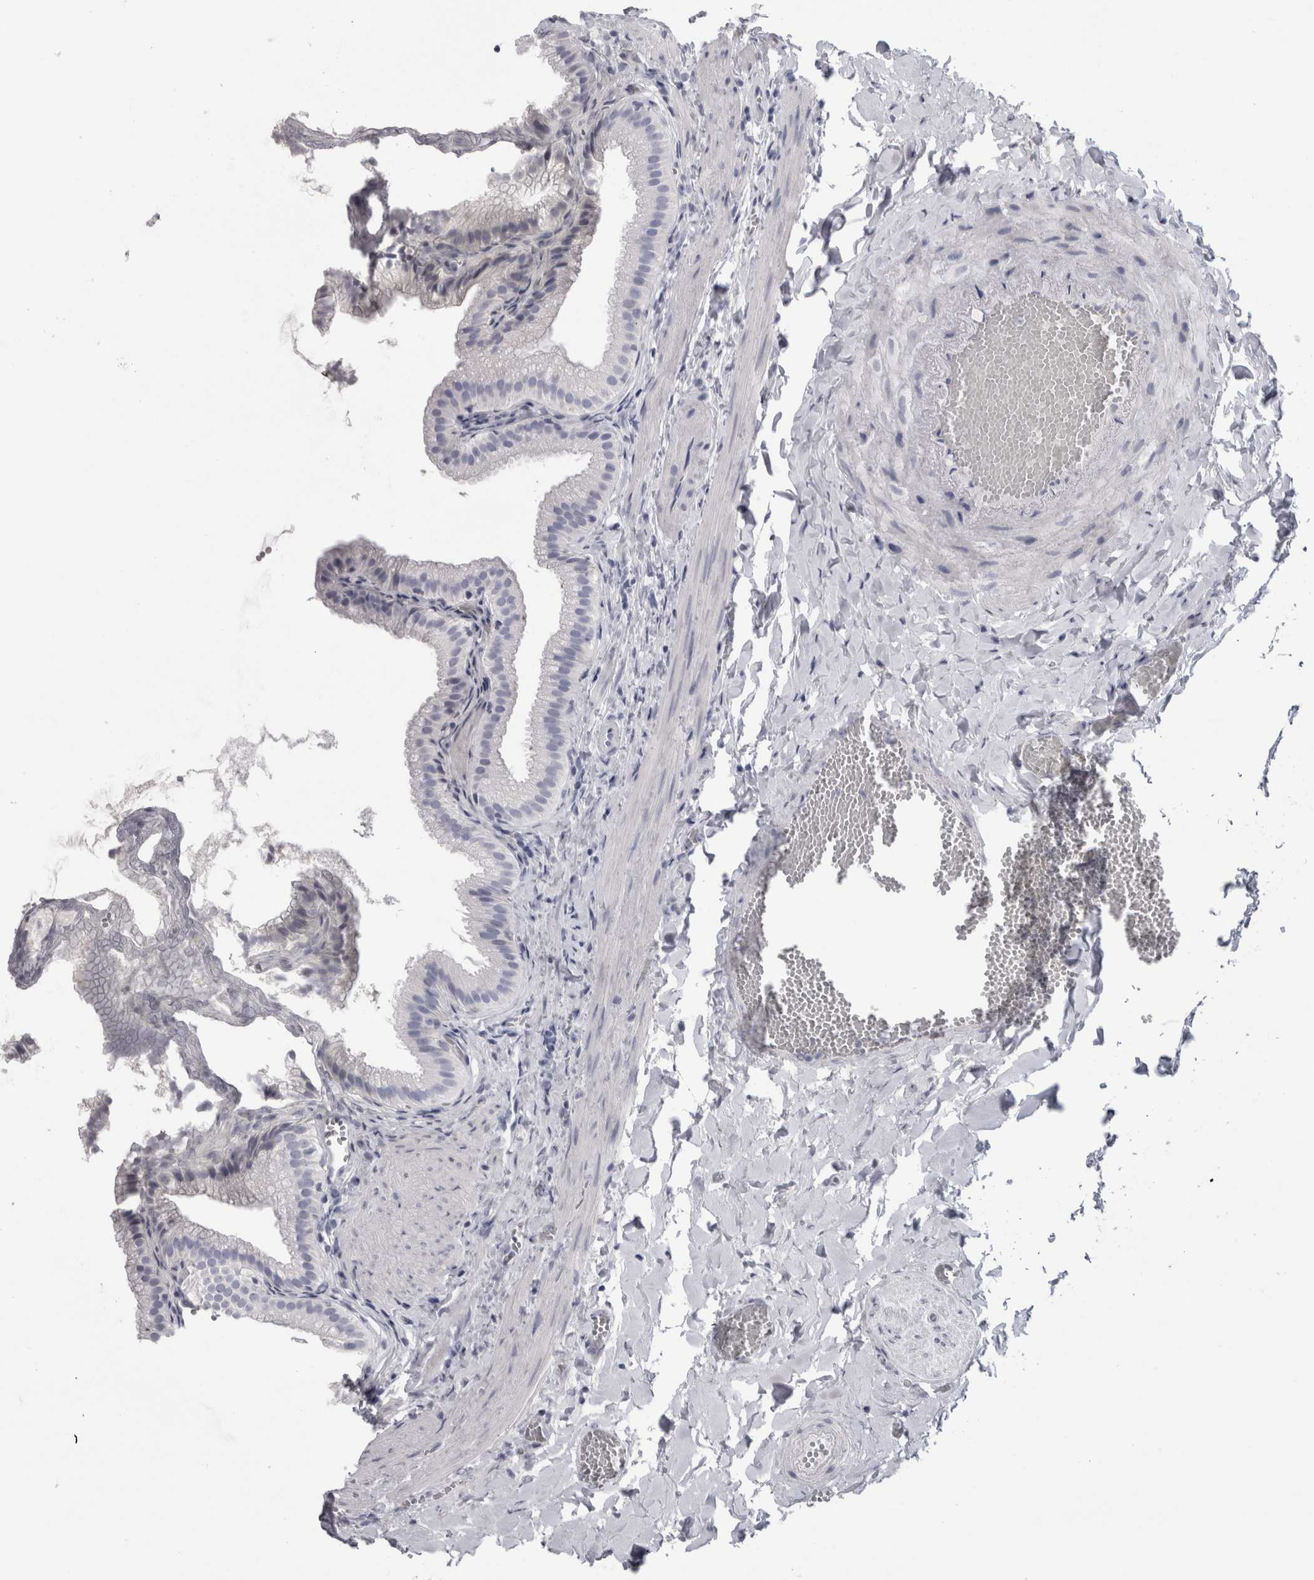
{"staining": {"intensity": "negative", "quantity": "none", "location": "none"}, "tissue": "gallbladder", "cell_type": "Glandular cells", "image_type": "normal", "snomed": [{"axis": "morphology", "description": "Normal tissue, NOS"}, {"axis": "topography", "description": "Gallbladder"}], "caption": "Unremarkable gallbladder was stained to show a protein in brown. There is no significant expression in glandular cells.", "gene": "PTH", "patient": {"sex": "male", "age": 38}}